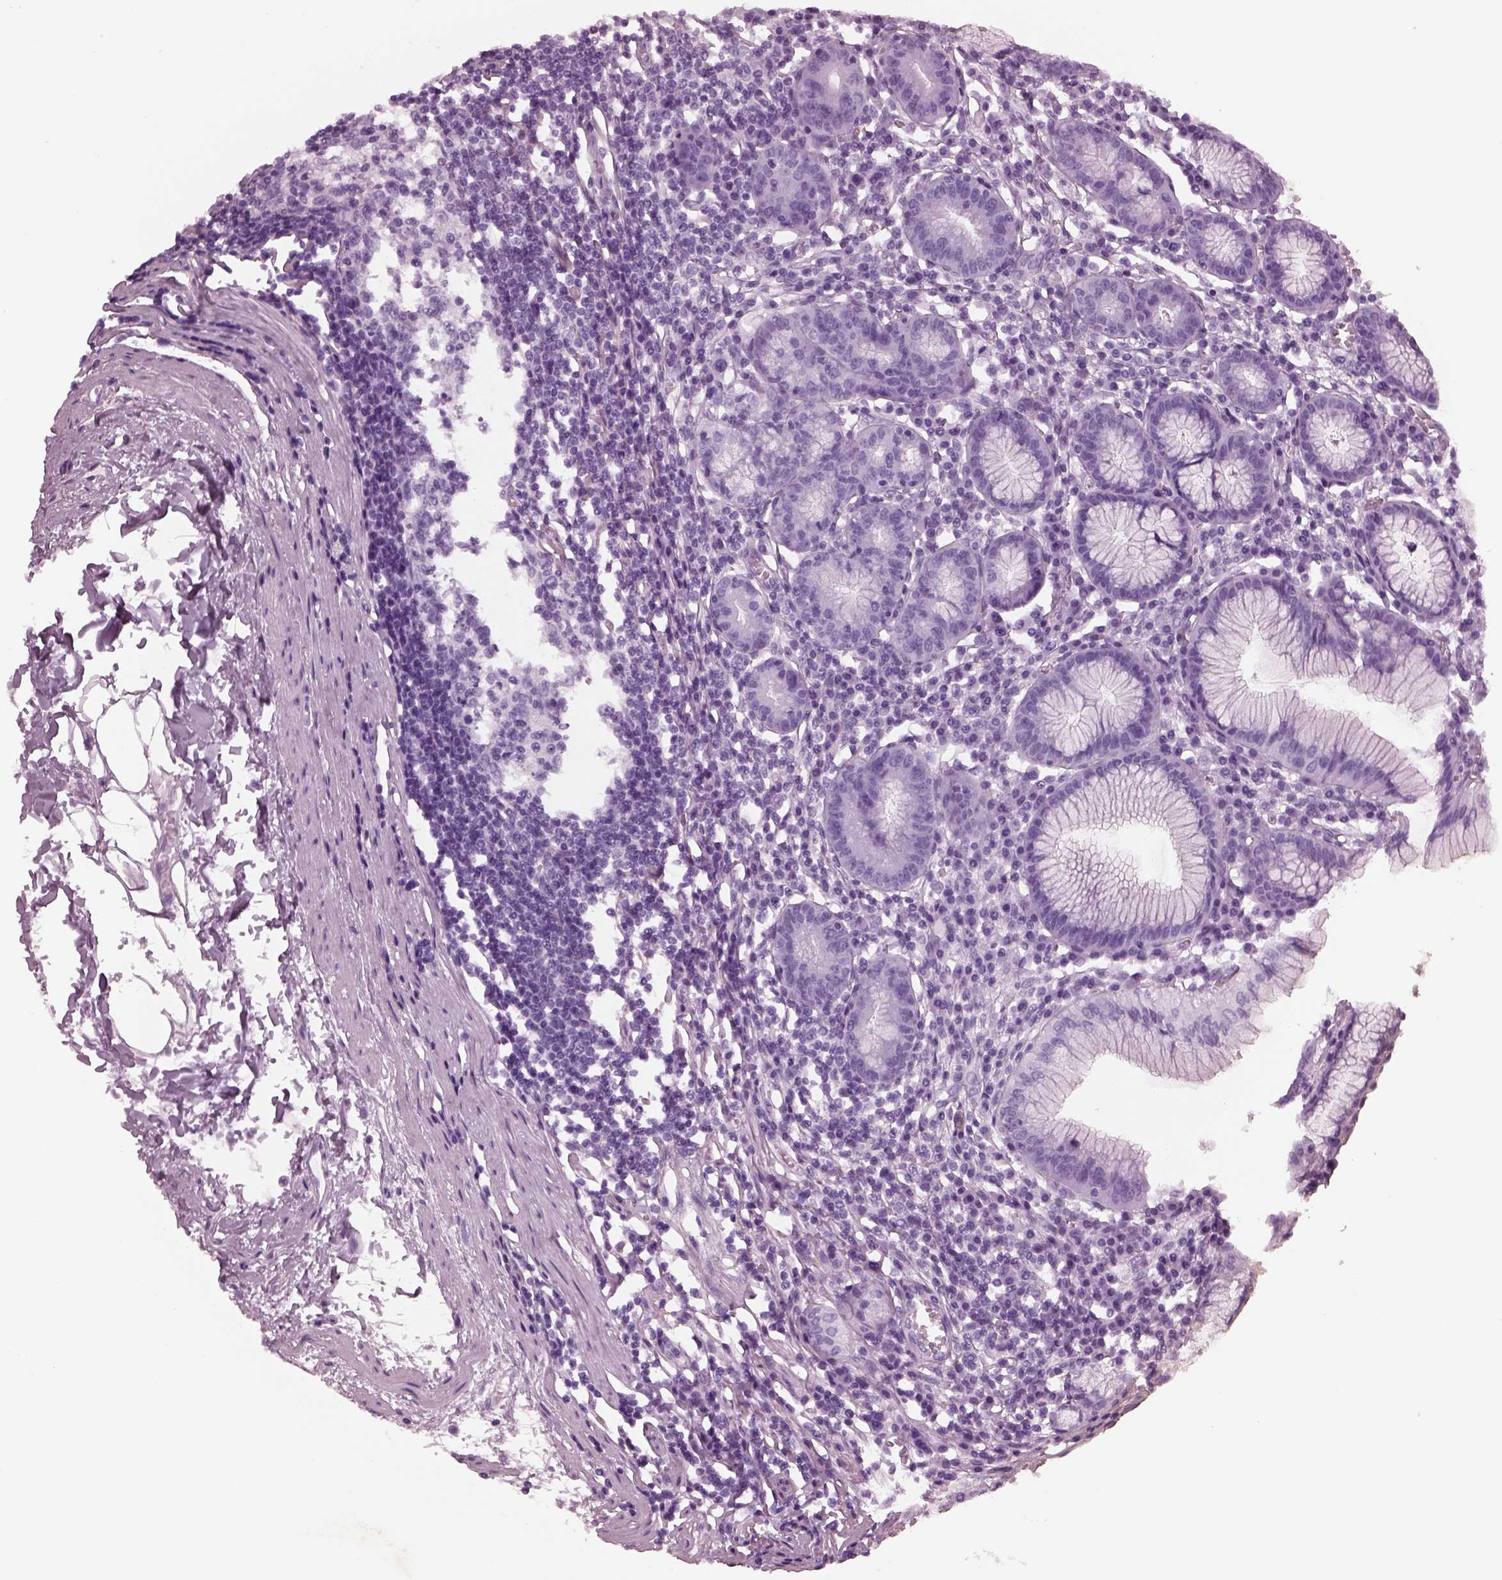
{"staining": {"intensity": "negative", "quantity": "none", "location": "none"}, "tissue": "stomach", "cell_type": "Glandular cells", "image_type": "normal", "snomed": [{"axis": "morphology", "description": "Normal tissue, NOS"}, {"axis": "topography", "description": "Stomach"}], "caption": "Stomach was stained to show a protein in brown. There is no significant positivity in glandular cells. The staining was performed using DAB to visualize the protein expression in brown, while the nuclei were stained in blue with hematoxylin (Magnification: 20x).", "gene": "MIB2", "patient": {"sex": "male", "age": 55}}